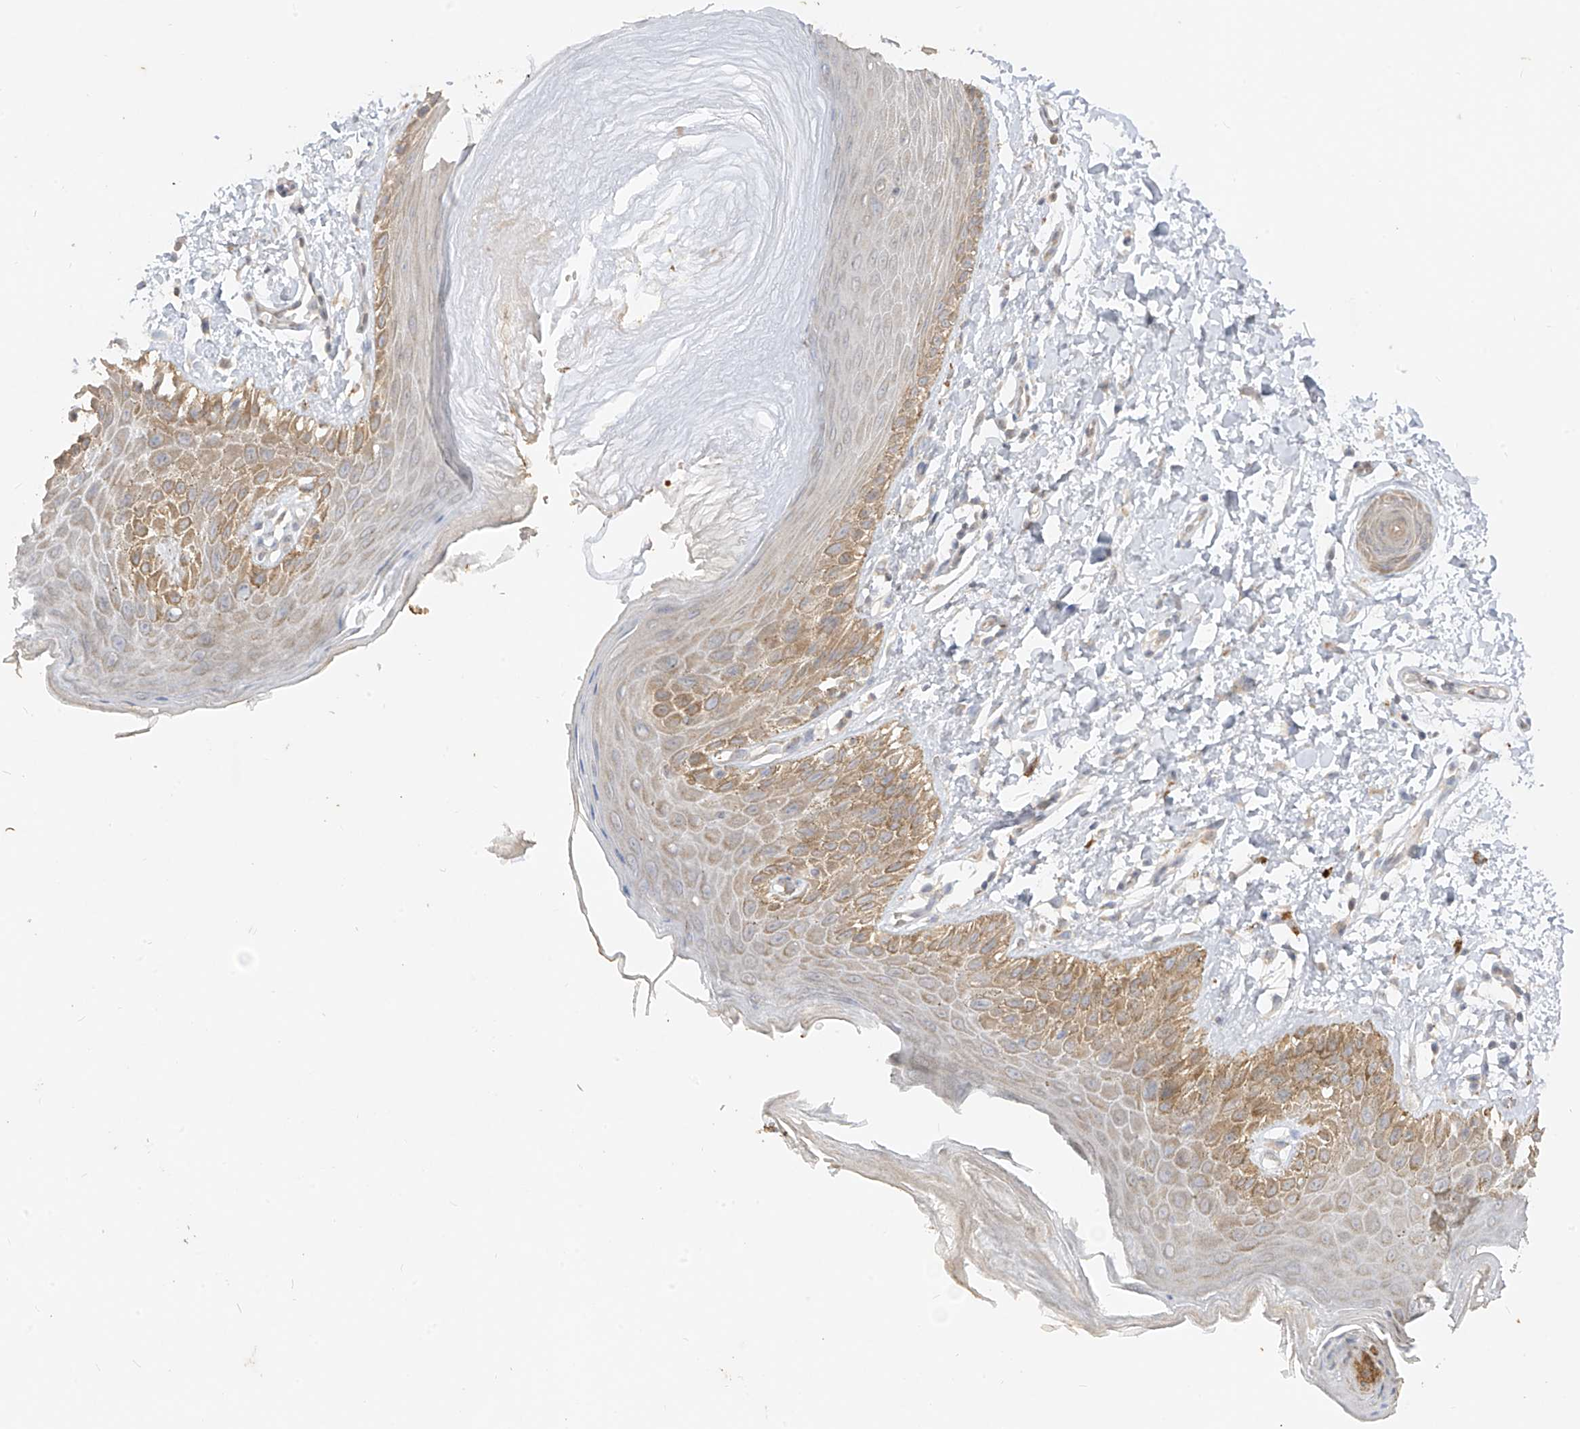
{"staining": {"intensity": "moderate", "quantity": "25%-75%", "location": "cytoplasmic/membranous"}, "tissue": "skin", "cell_type": "Epidermal cells", "image_type": "normal", "snomed": [{"axis": "morphology", "description": "Normal tissue, NOS"}, {"axis": "topography", "description": "Anal"}], "caption": "Moderate cytoplasmic/membranous expression for a protein is seen in approximately 25%-75% of epidermal cells of benign skin using immunohistochemistry (IHC).", "gene": "MTUS2", "patient": {"sex": "male", "age": 44}}